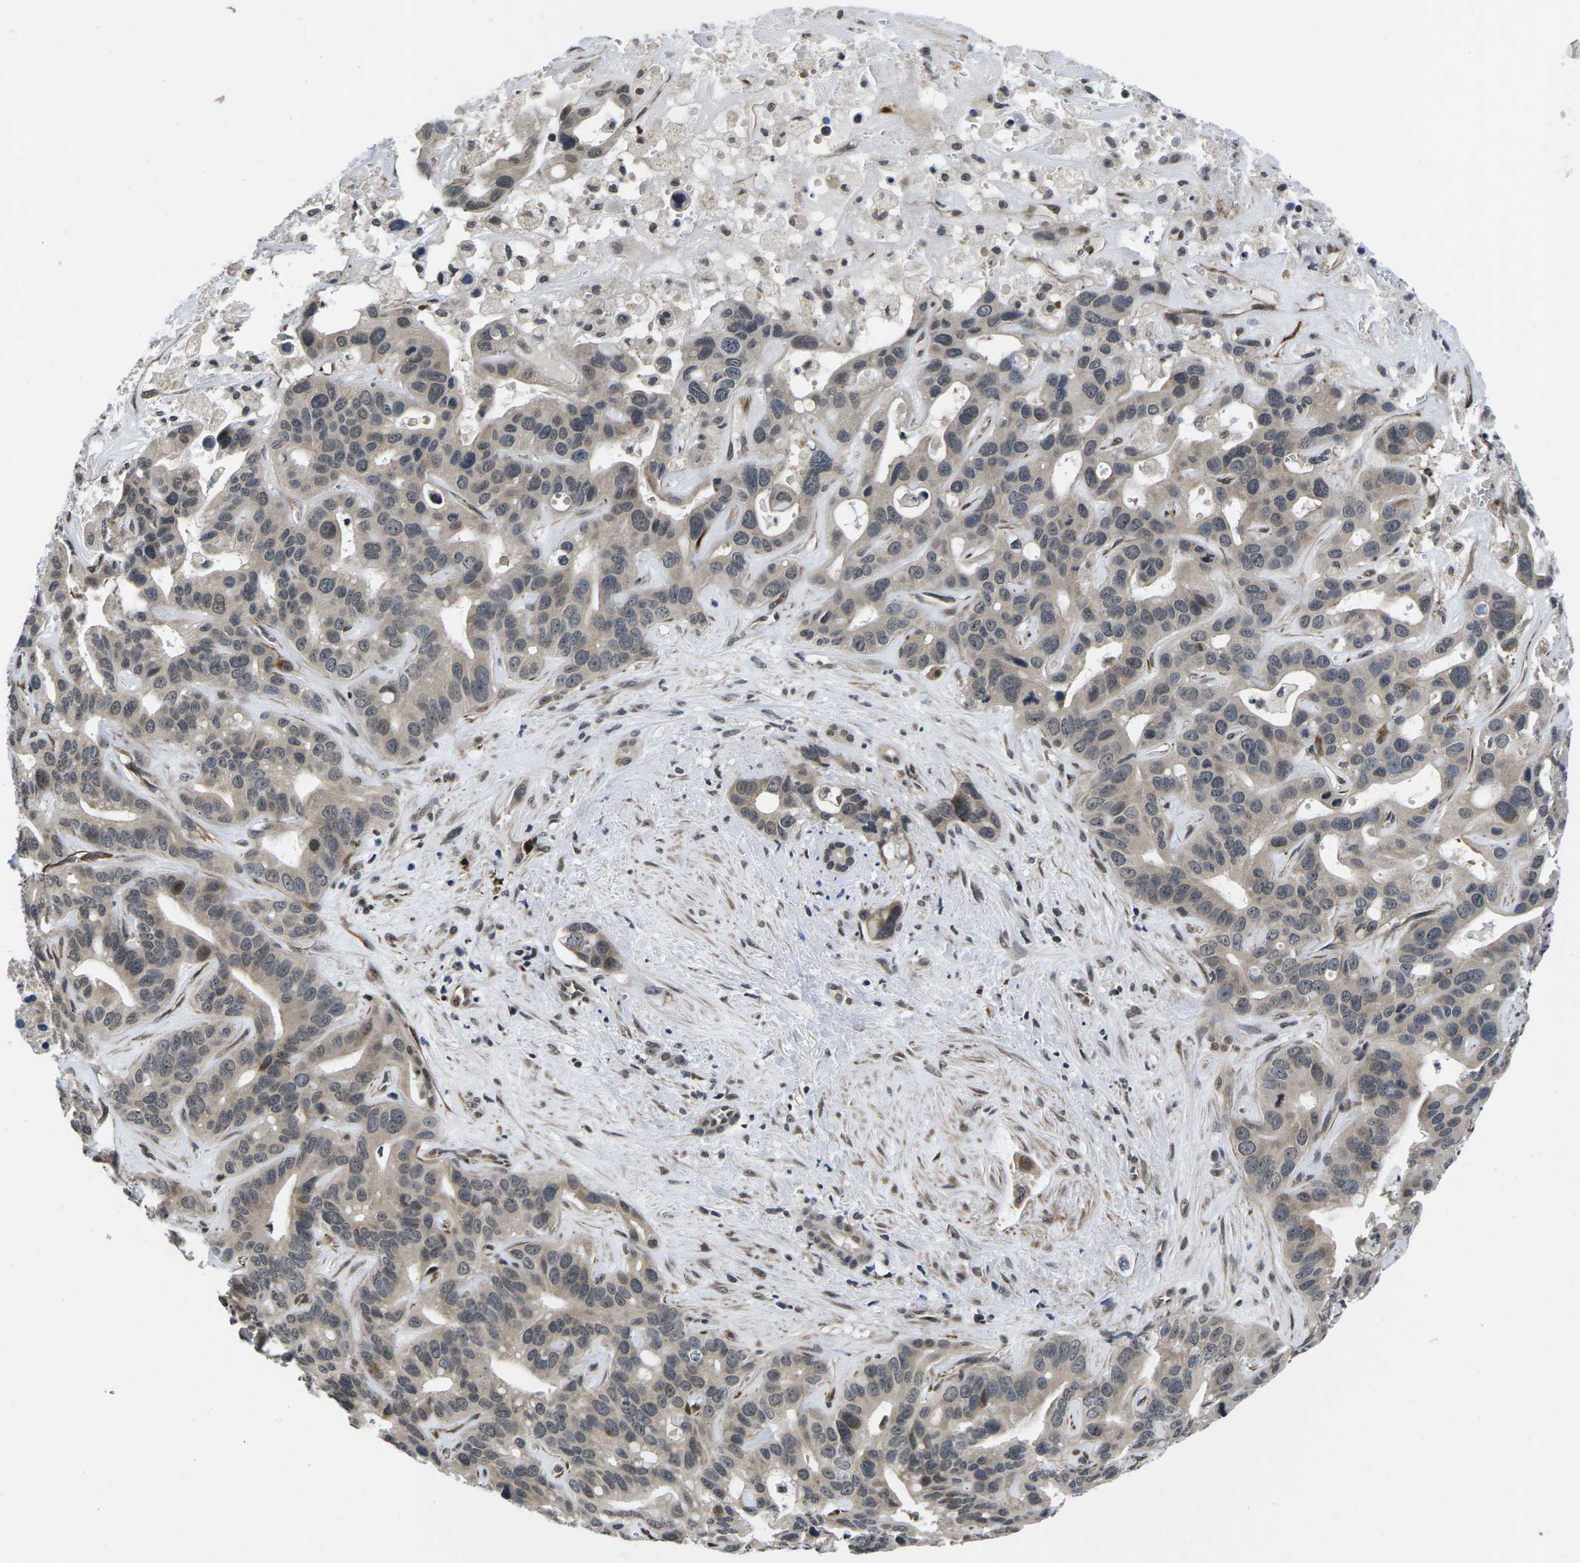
{"staining": {"intensity": "moderate", "quantity": "<25%", "location": "nuclear"}, "tissue": "liver cancer", "cell_type": "Tumor cells", "image_type": "cancer", "snomed": [{"axis": "morphology", "description": "Cholangiocarcinoma"}, {"axis": "topography", "description": "Liver"}], "caption": "A photomicrograph of human liver cancer stained for a protein exhibits moderate nuclear brown staining in tumor cells.", "gene": "CCNE1", "patient": {"sex": "female", "age": 65}}